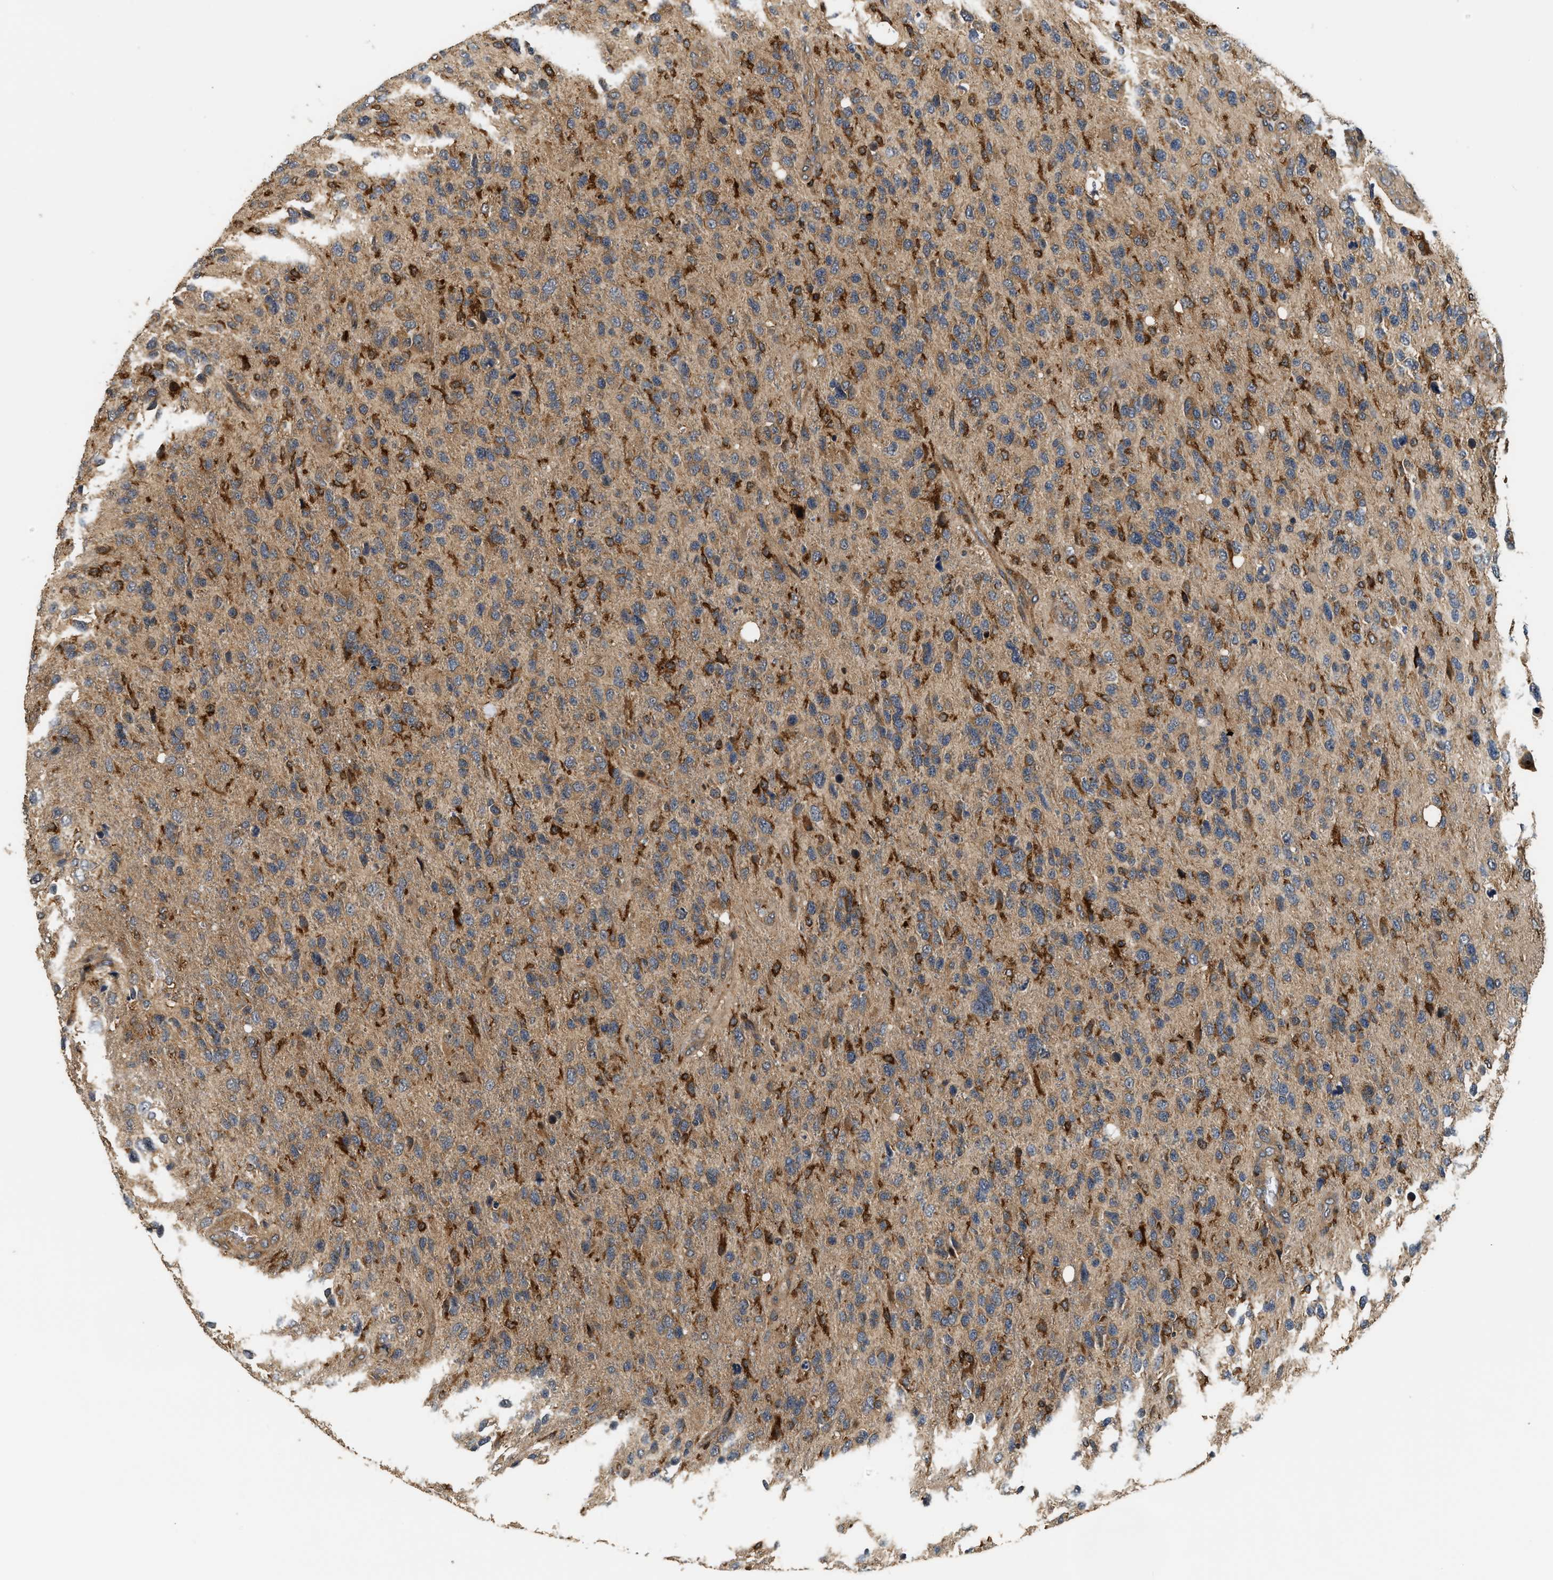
{"staining": {"intensity": "moderate", "quantity": ">75%", "location": "cytoplasmic/membranous"}, "tissue": "glioma", "cell_type": "Tumor cells", "image_type": "cancer", "snomed": [{"axis": "morphology", "description": "Glioma, malignant, High grade"}, {"axis": "topography", "description": "Brain"}], "caption": "Protein staining shows moderate cytoplasmic/membranous expression in approximately >75% of tumor cells in glioma. The staining was performed using DAB, with brown indicating positive protein expression. Nuclei are stained blue with hematoxylin.", "gene": "SNX5", "patient": {"sex": "female", "age": 58}}